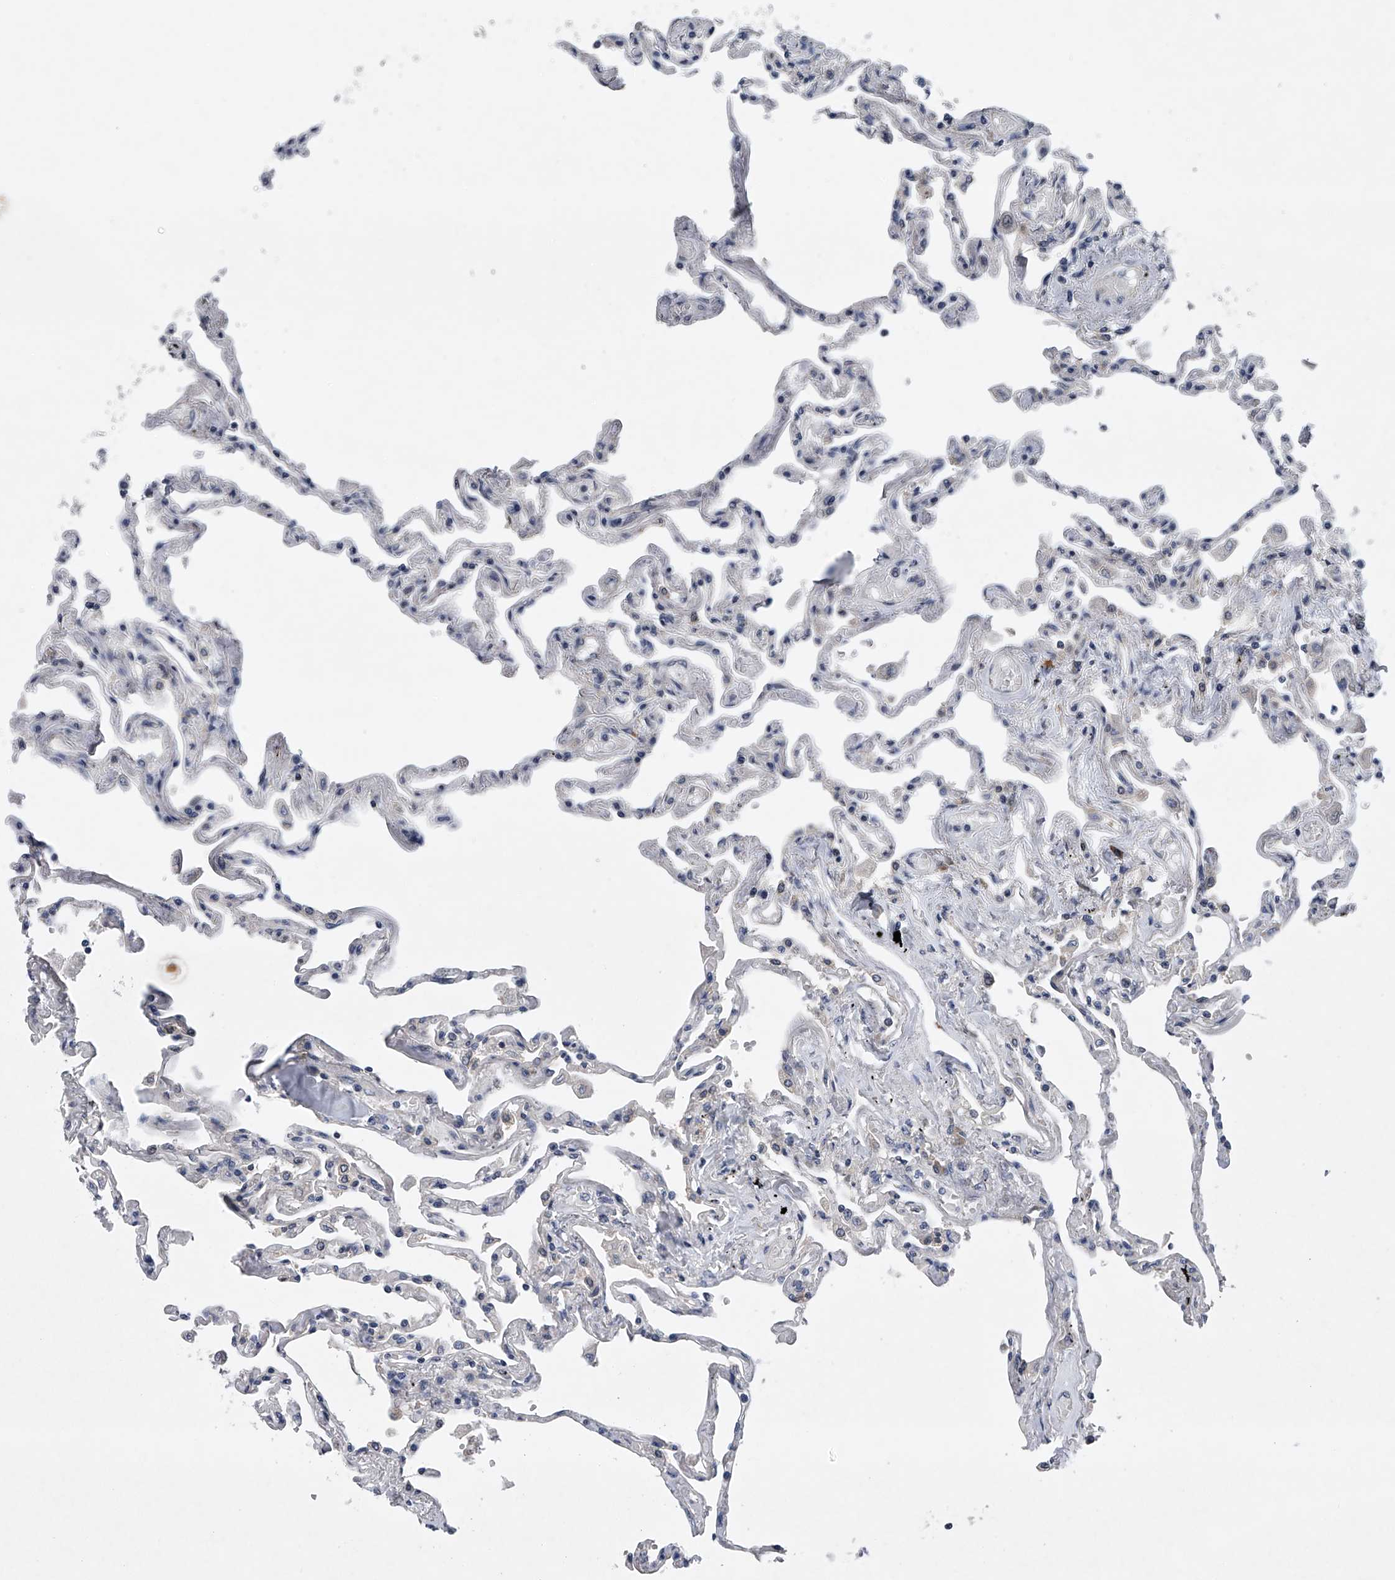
{"staining": {"intensity": "moderate", "quantity": "<25%", "location": "cytoplasmic/membranous"}, "tissue": "lung", "cell_type": "Alveolar cells", "image_type": "normal", "snomed": [{"axis": "morphology", "description": "Normal tissue, NOS"}, {"axis": "topography", "description": "Lung"}], "caption": "This micrograph demonstrates unremarkable lung stained with immunohistochemistry to label a protein in brown. The cytoplasmic/membranous of alveolar cells show moderate positivity for the protein. Nuclei are counter-stained blue.", "gene": "RNF5", "patient": {"sex": "female", "age": 67}}